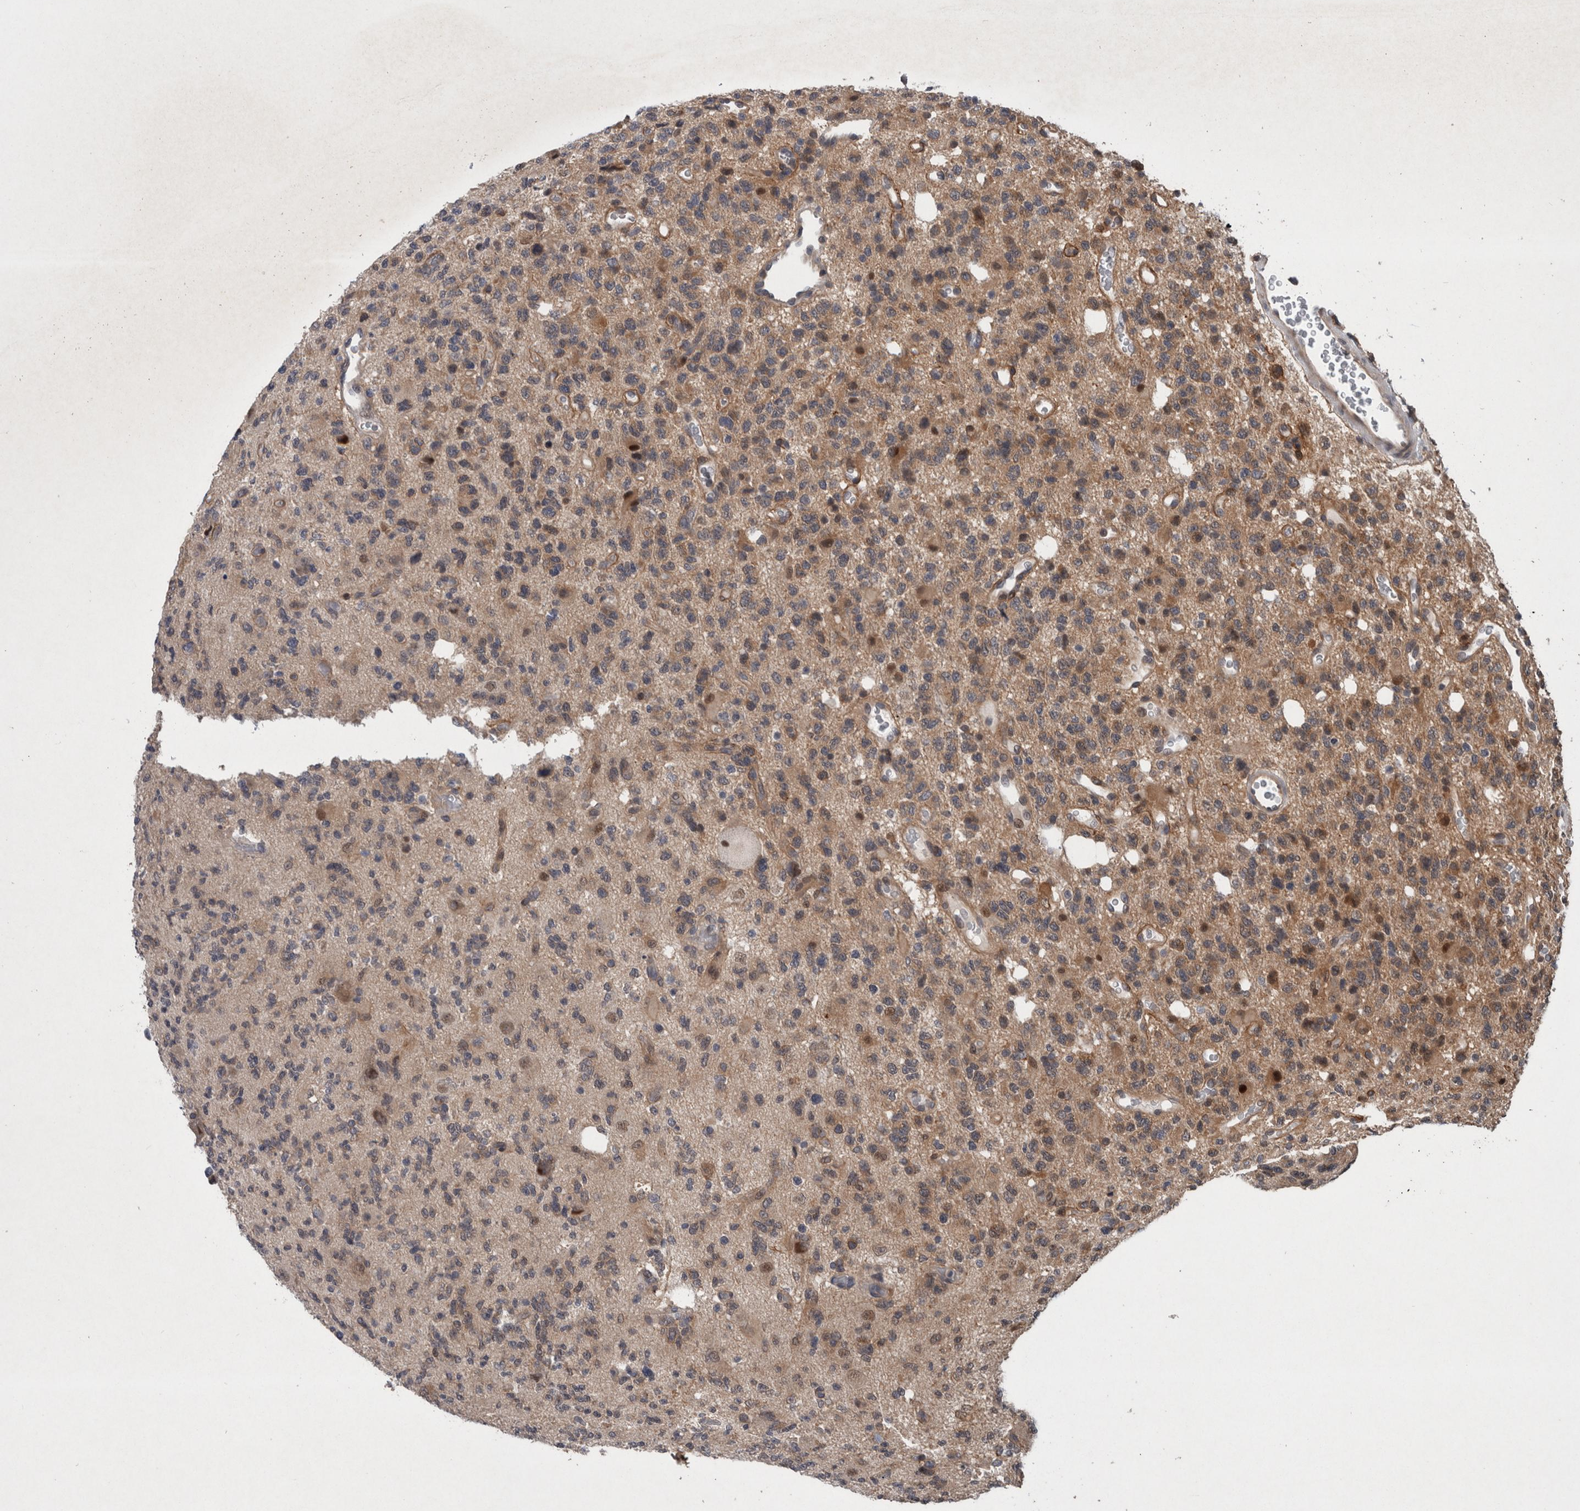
{"staining": {"intensity": "weak", "quantity": "25%-75%", "location": "cytoplasmic/membranous"}, "tissue": "glioma", "cell_type": "Tumor cells", "image_type": "cancer", "snomed": [{"axis": "morphology", "description": "Glioma, malignant, High grade"}, {"axis": "topography", "description": "Brain"}], "caption": "Immunohistochemical staining of human malignant glioma (high-grade) shows low levels of weak cytoplasmic/membranous protein positivity in about 25%-75% of tumor cells.", "gene": "GIMAP6", "patient": {"sex": "female", "age": 62}}